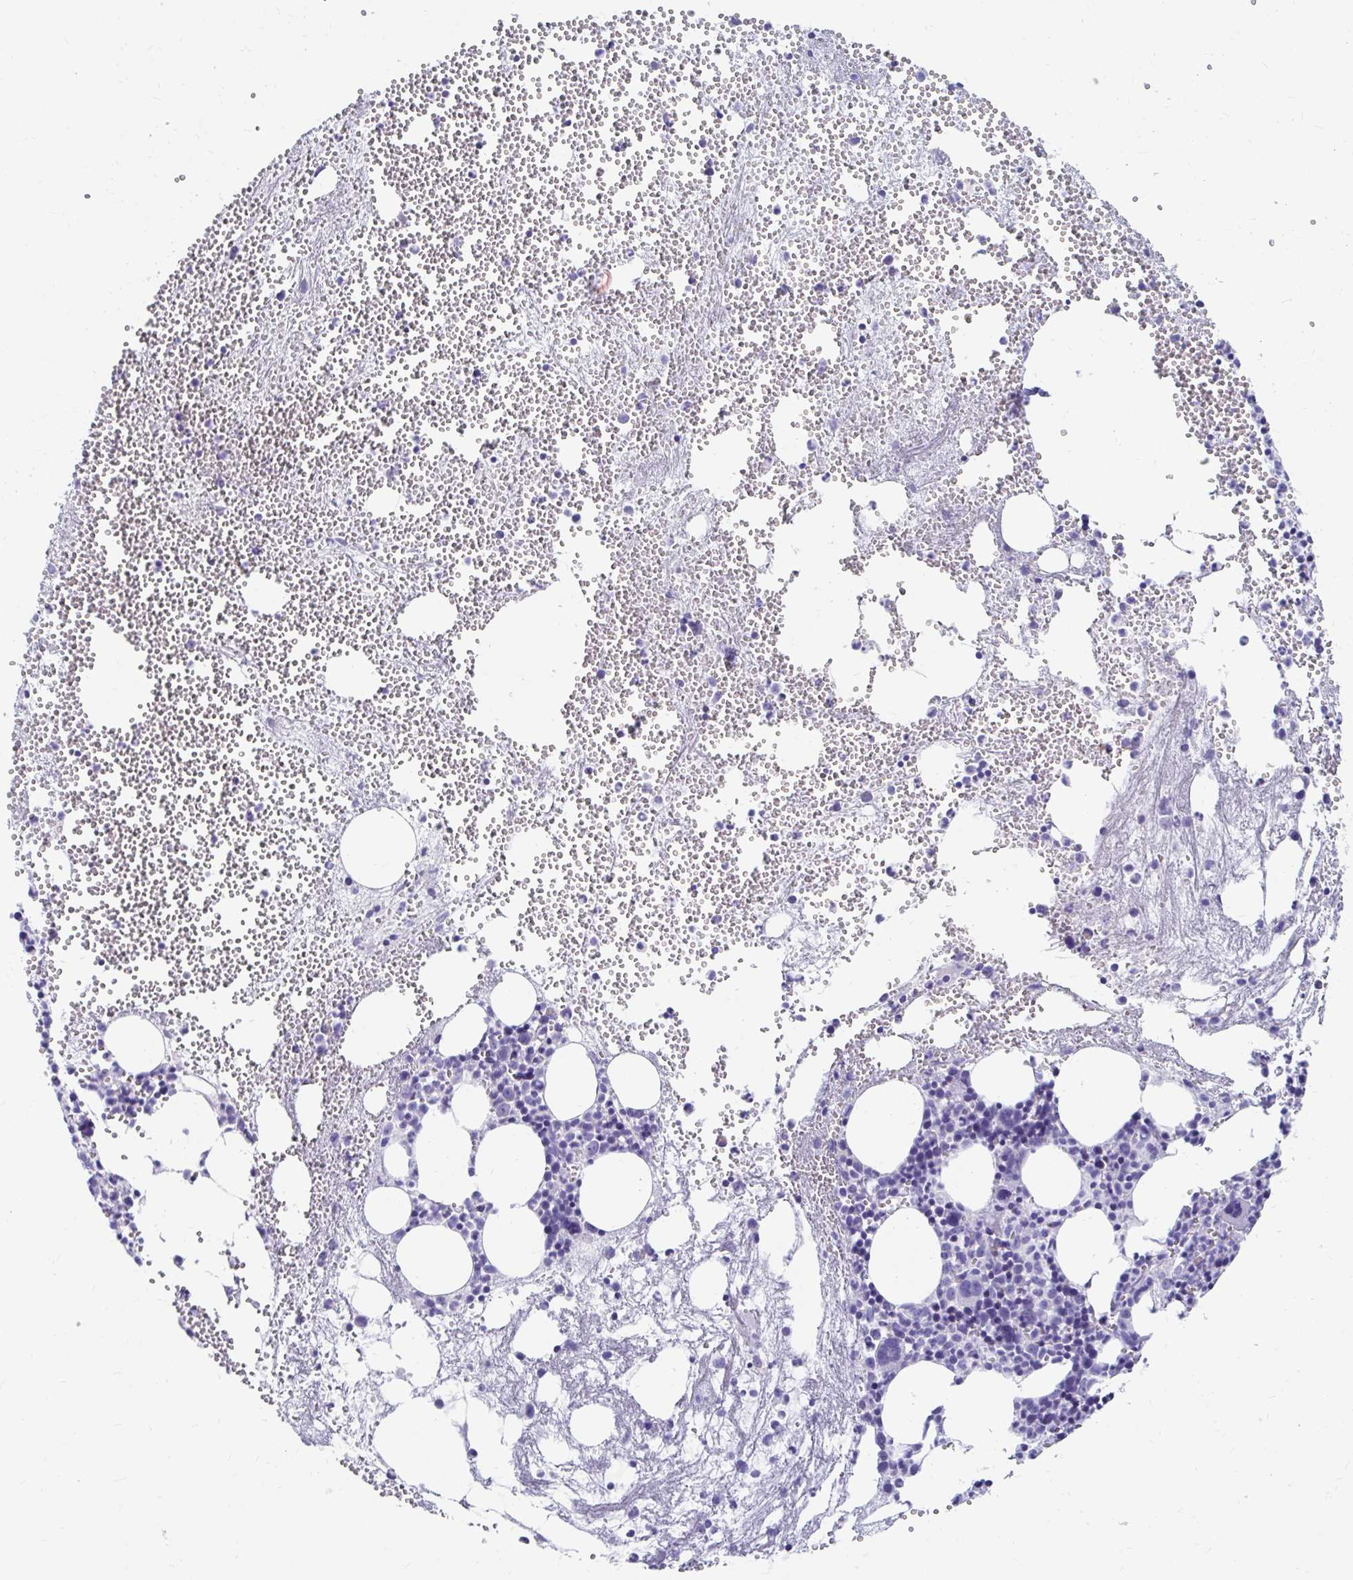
{"staining": {"intensity": "negative", "quantity": "none", "location": "none"}, "tissue": "bone marrow", "cell_type": "Hematopoietic cells", "image_type": "normal", "snomed": [{"axis": "morphology", "description": "Normal tissue, NOS"}, {"axis": "topography", "description": "Bone marrow"}], "caption": "Hematopoietic cells show no significant expression in normal bone marrow. (DAB IHC visualized using brightfield microscopy, high magnification).", "gene": "DPEP3", "patient": {"sex": "female", "age": 57}}